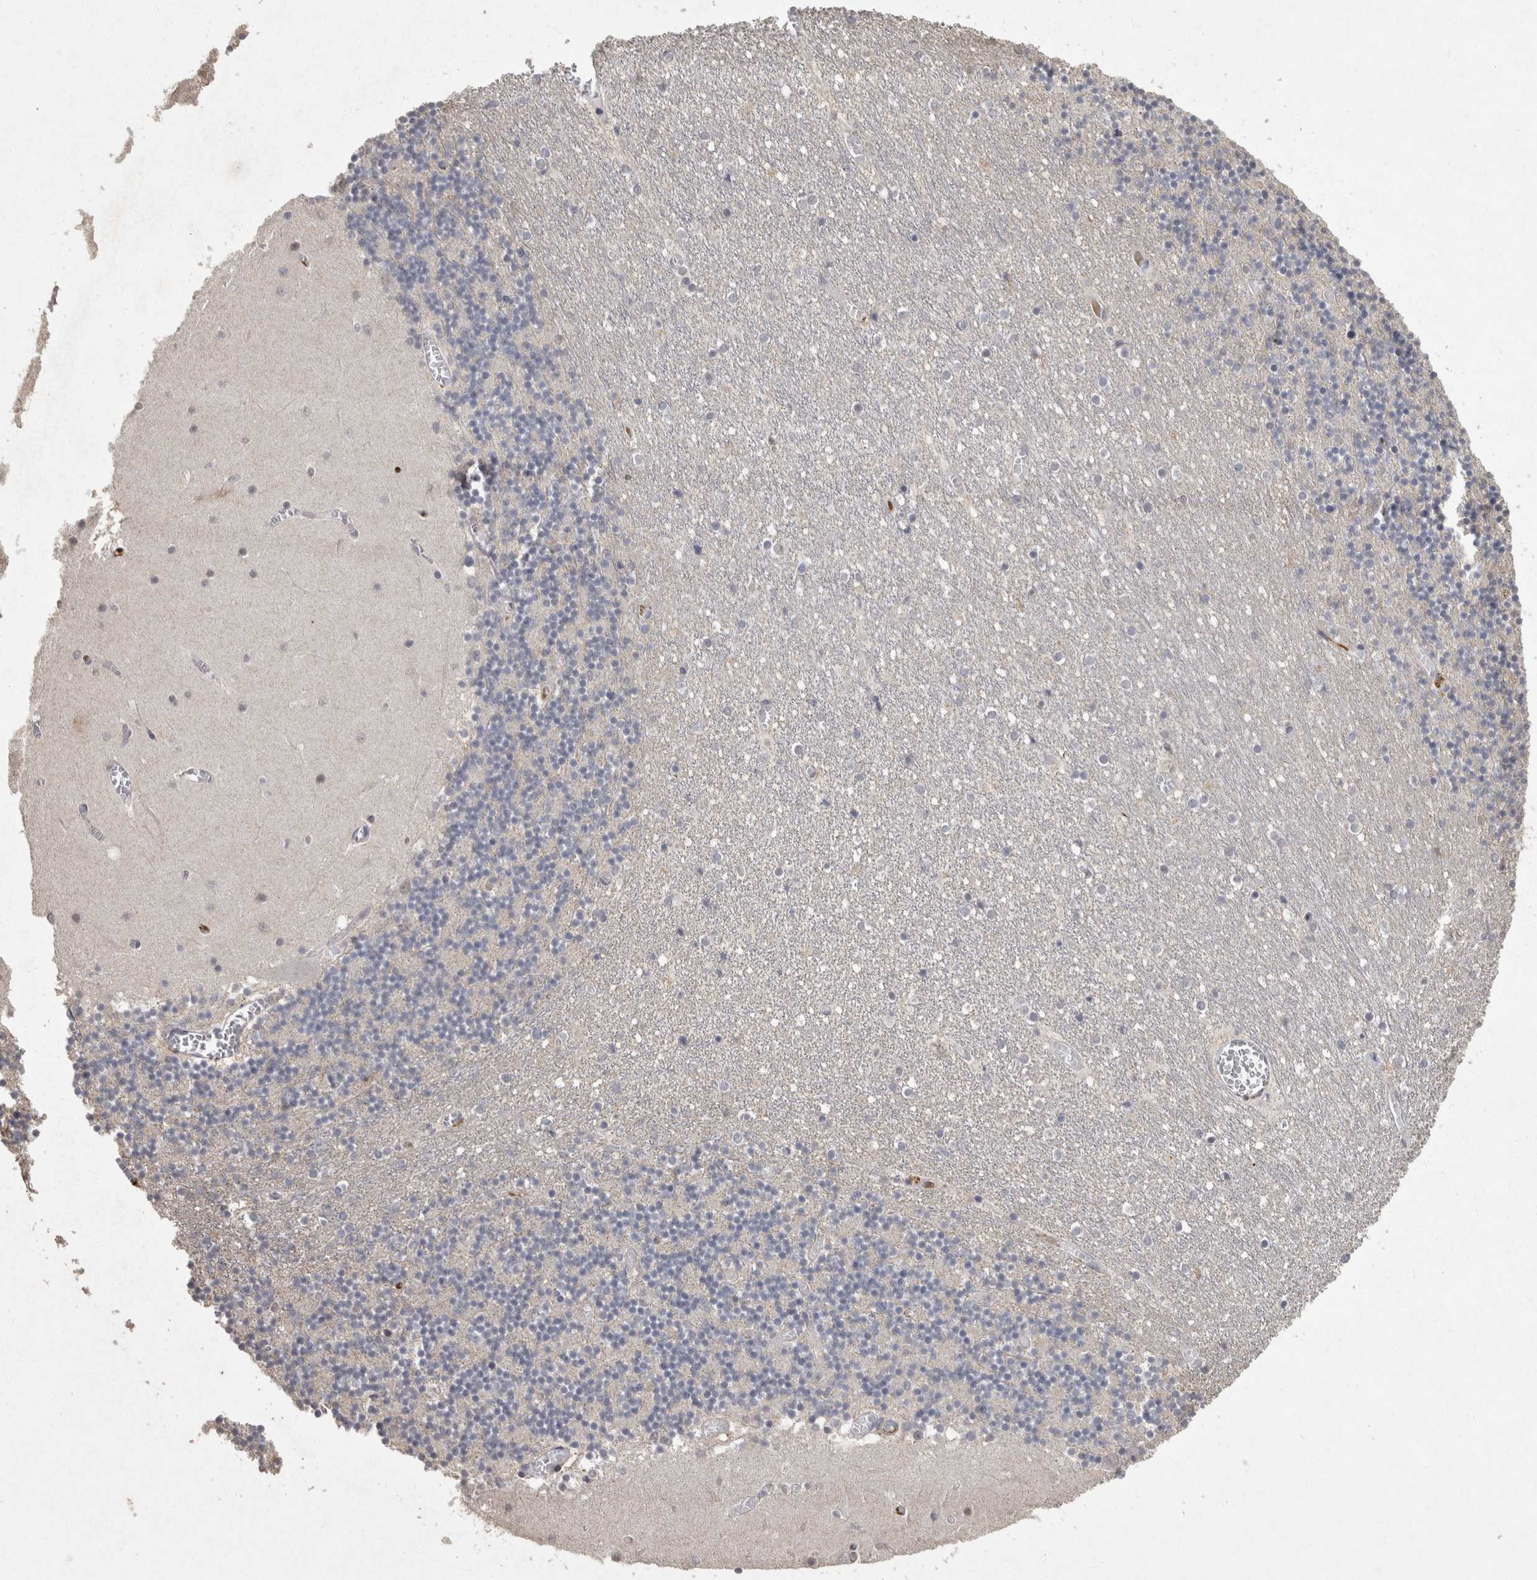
{"staining": {"intensity": "negative", "quantity": "none", "location": "none"}, "tissue": "cerebellum", "cell_type": "Cells in granular layer", "image_type": "normal", "snomed": [{"axis": "morphology", "description": "Normal tissue, NOS"}, {"axis": "topography", "description": "Cerebellum"}], "caption": "Immunohistochemistry of unremarkable cerebellum exhibits no positivity in cells in granular layer.", "gene": "MEP1A", "patient": {"sex": "female", "age": 28}}